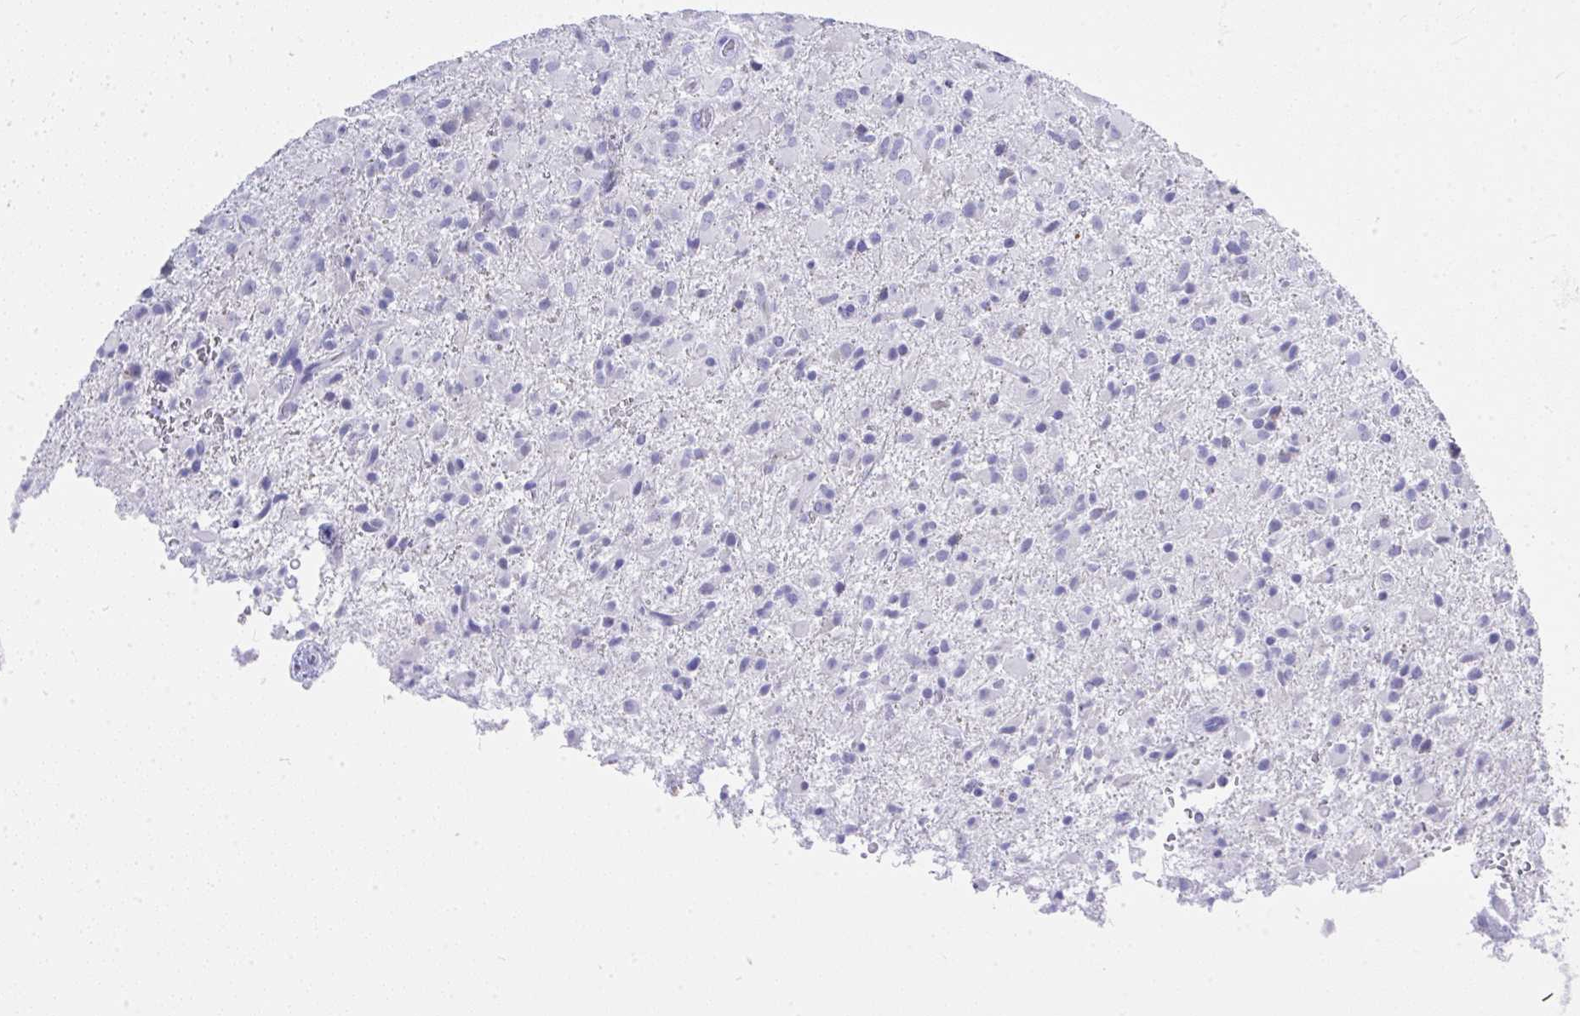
{"staining": {"intensity": "negative", "quantity": "none", "location": "none"}, "tissue": "glioma", "cell_type": "Tumor cells", "image_type": "cancer", "snomed": [{"axis": "morphology", "description": "Glioma, malignant, Low grade"}, {"axis": "topography", "description": "Brain"}], "caption": "IHC of human glioma exhibits no expression in tumor cells. (Stains: DAB (3,3'-diaminobenzidine) immunohistochemistry with hematoxylin counter stain, Microscopy: brightfield microscopy at high magnification).", "gene": "MS4A12", "patient": {"sex": "male", "age": 65}}